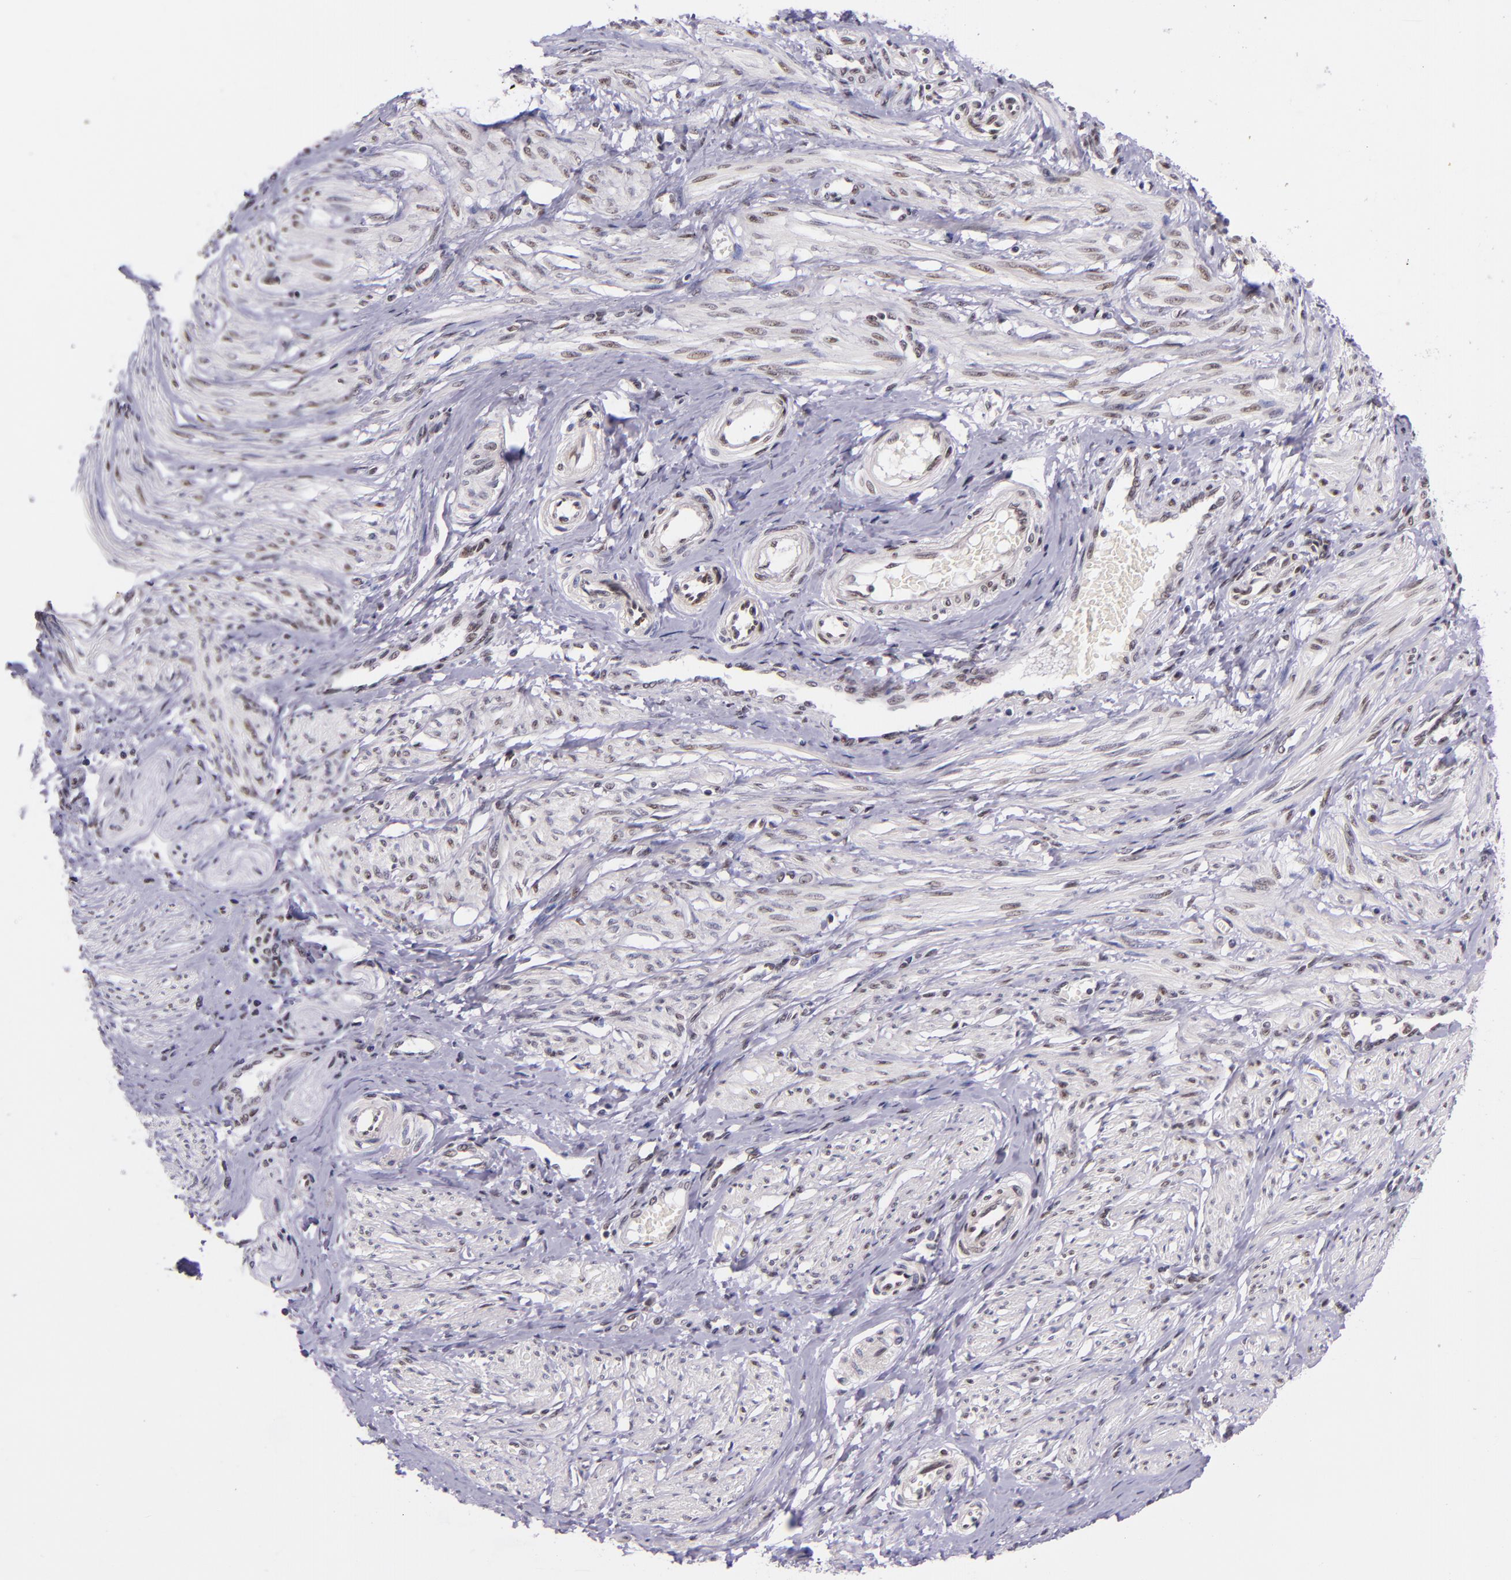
{"staining": {"intensity": "moderate", "quantity": "25%-75%", "location": "nuclear"}, "tissue": "smooth muscle", "cell_type": "Smooth muscle cells", "image_type": "normal", "snomed": [{"axis": "morphology", "description": "Normal tissue, NOS"}, {"axis": "topography", "description": "Smooth muscle"}, {"axis": "topography", "description": "Uterus"}], "caption": "The histopathology image demonstrates staining of benign smooth muscle, revealing moderate nuclear protein staining (brown color) within smooth muscle cells. (brown staining indicates protein expression, while blue staining denotes nuclei).", "gene": "GPKOW", "patient": {"sex": "female", "age": 39}}